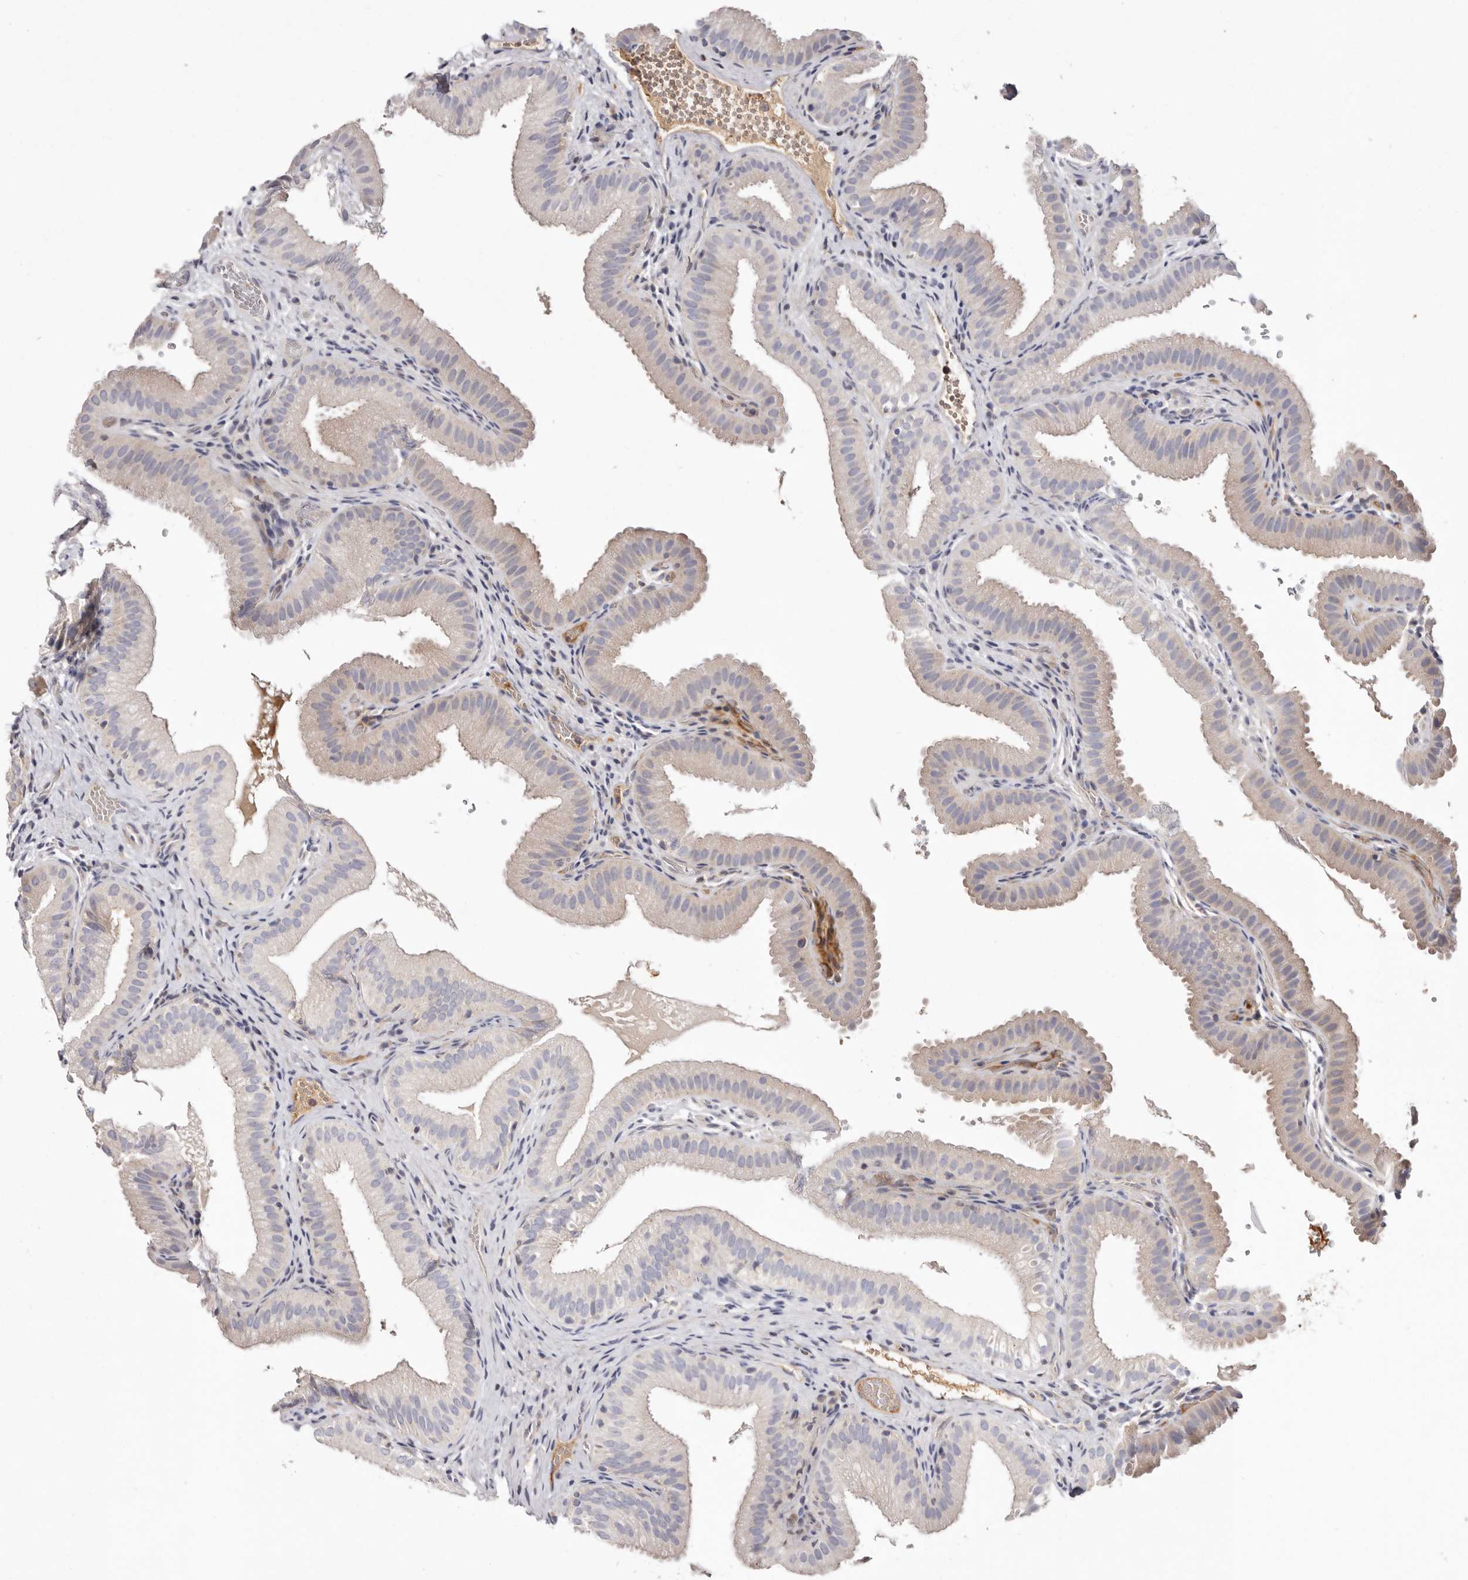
{"staining": {"intensity": "negative", "quantity": "none", "location": "none"}, "tissue": "gallbladder", "cell_type": "Glandular cells", "image_type": "normal", "snomed": [{"axis": "morphology", "description": "Normal tissue, NOS"}, {"axis": "topography", "description": "Gallbladder"}], "caption": "IHC histopathology image of benign gallbladder: gallbladder stained with DAB shows no significant protein expression in glandular cells. (Stains: DAB (3,3'-diaminobenzidine) IHC with hematoxylin counter stain, Microscopy: brightfield microscopy at high magnification).", "gene": "LMLN", "patient": {"sex": "female", "age": 30}}